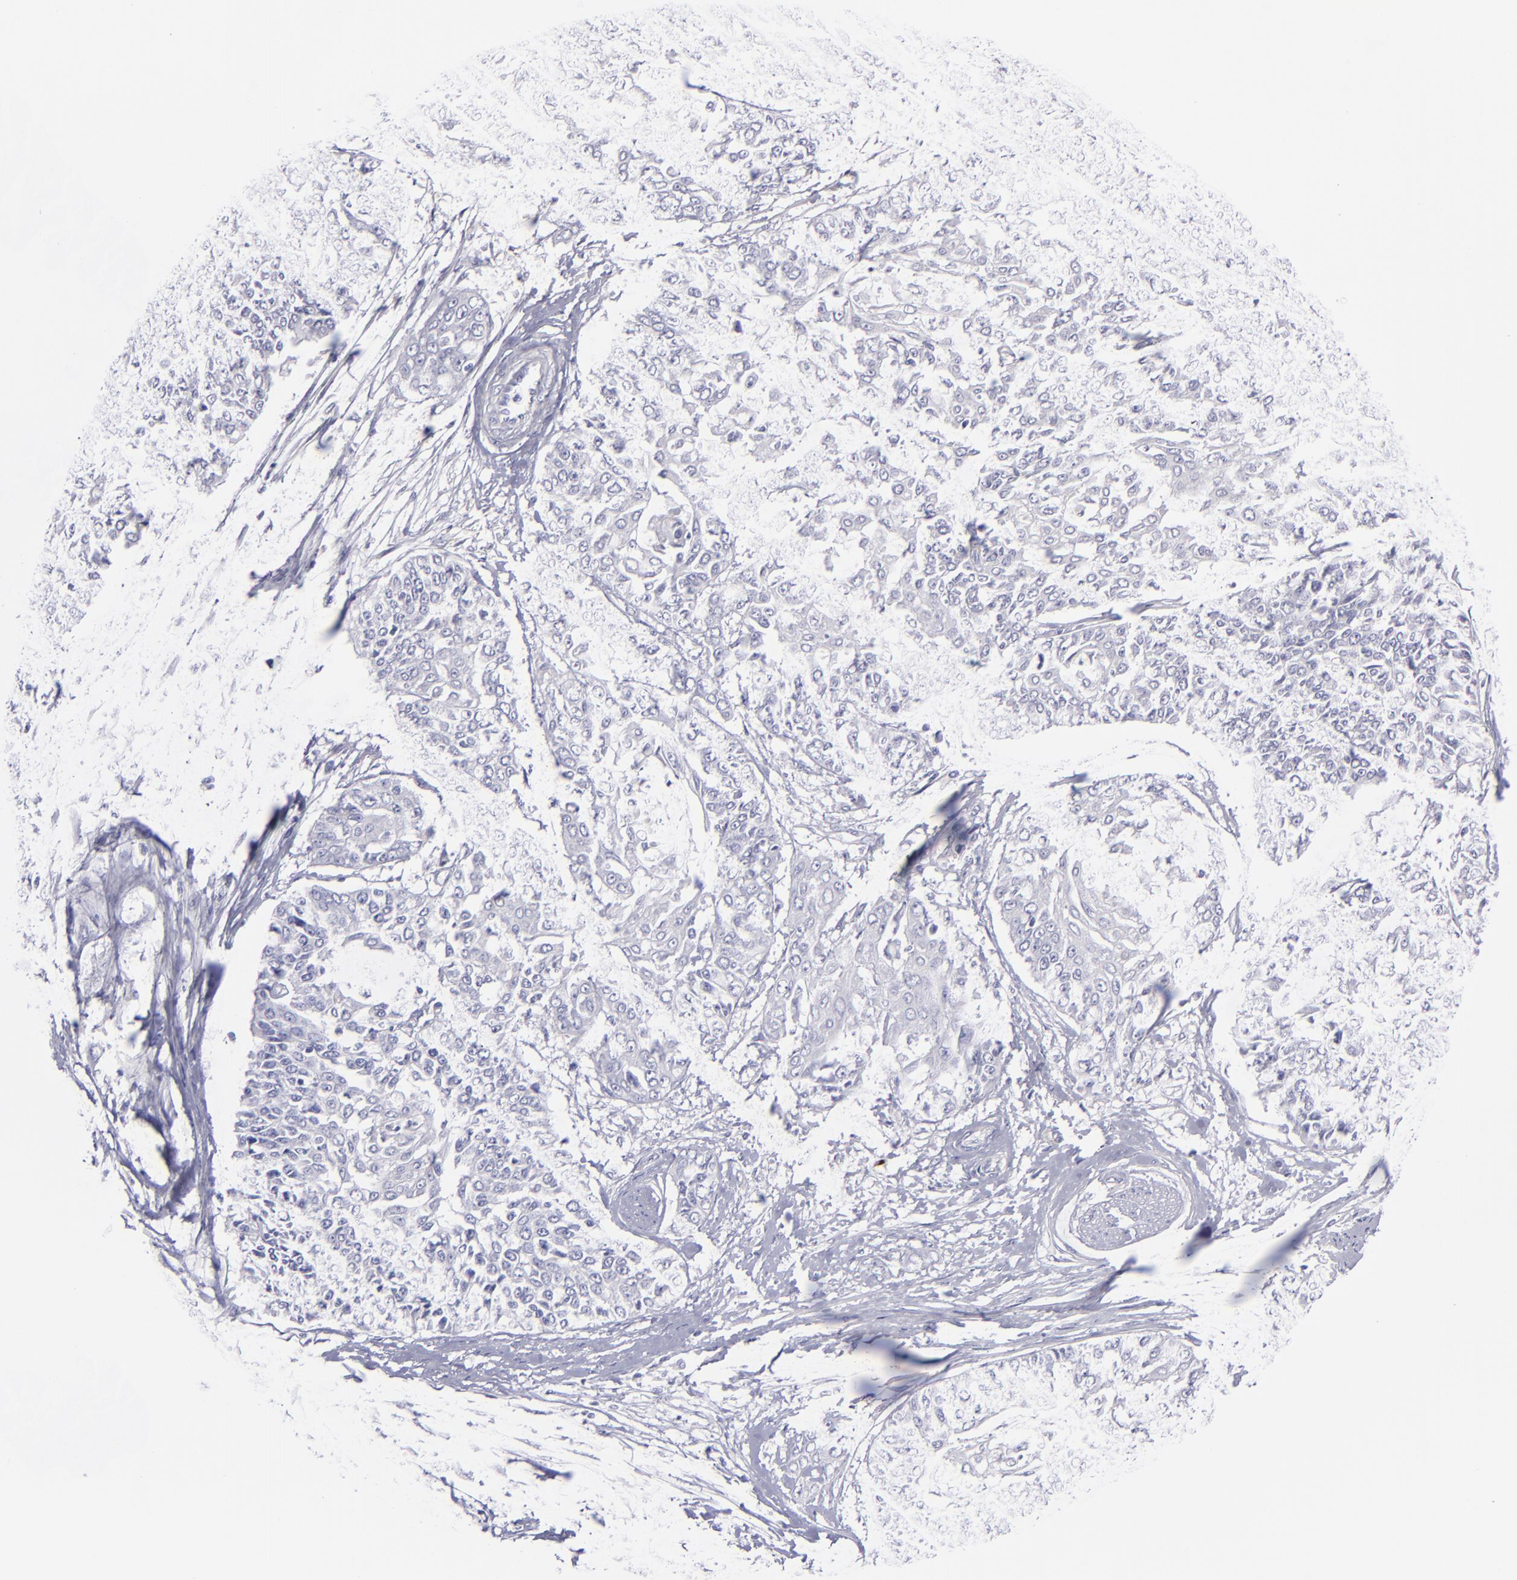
{"staining": {"intensity": "negative", "quantity": "none", "location": "none"}, "tissue": "cervical cancer", "cell_type": "Tumor cells", "image_type": "cancer", "snomed": [{"axis": "morphology", "description": "Squamous cell carcinoma, NOS"}, {"axis": "topography", "description": "Cervix"}], "caption": "An immunohistochemistry (IHC) photomicrograph of squamous cell carcinoma (cervical) is shown. There is no staining in tumor cells of squamous cell carcinoma (cervical). (Brightfield microscopy of DAB immunohistochemistry (IHC) at high magnification).", "gene": "ANPEP", "patient": {"sex": "female", "age": 64}}